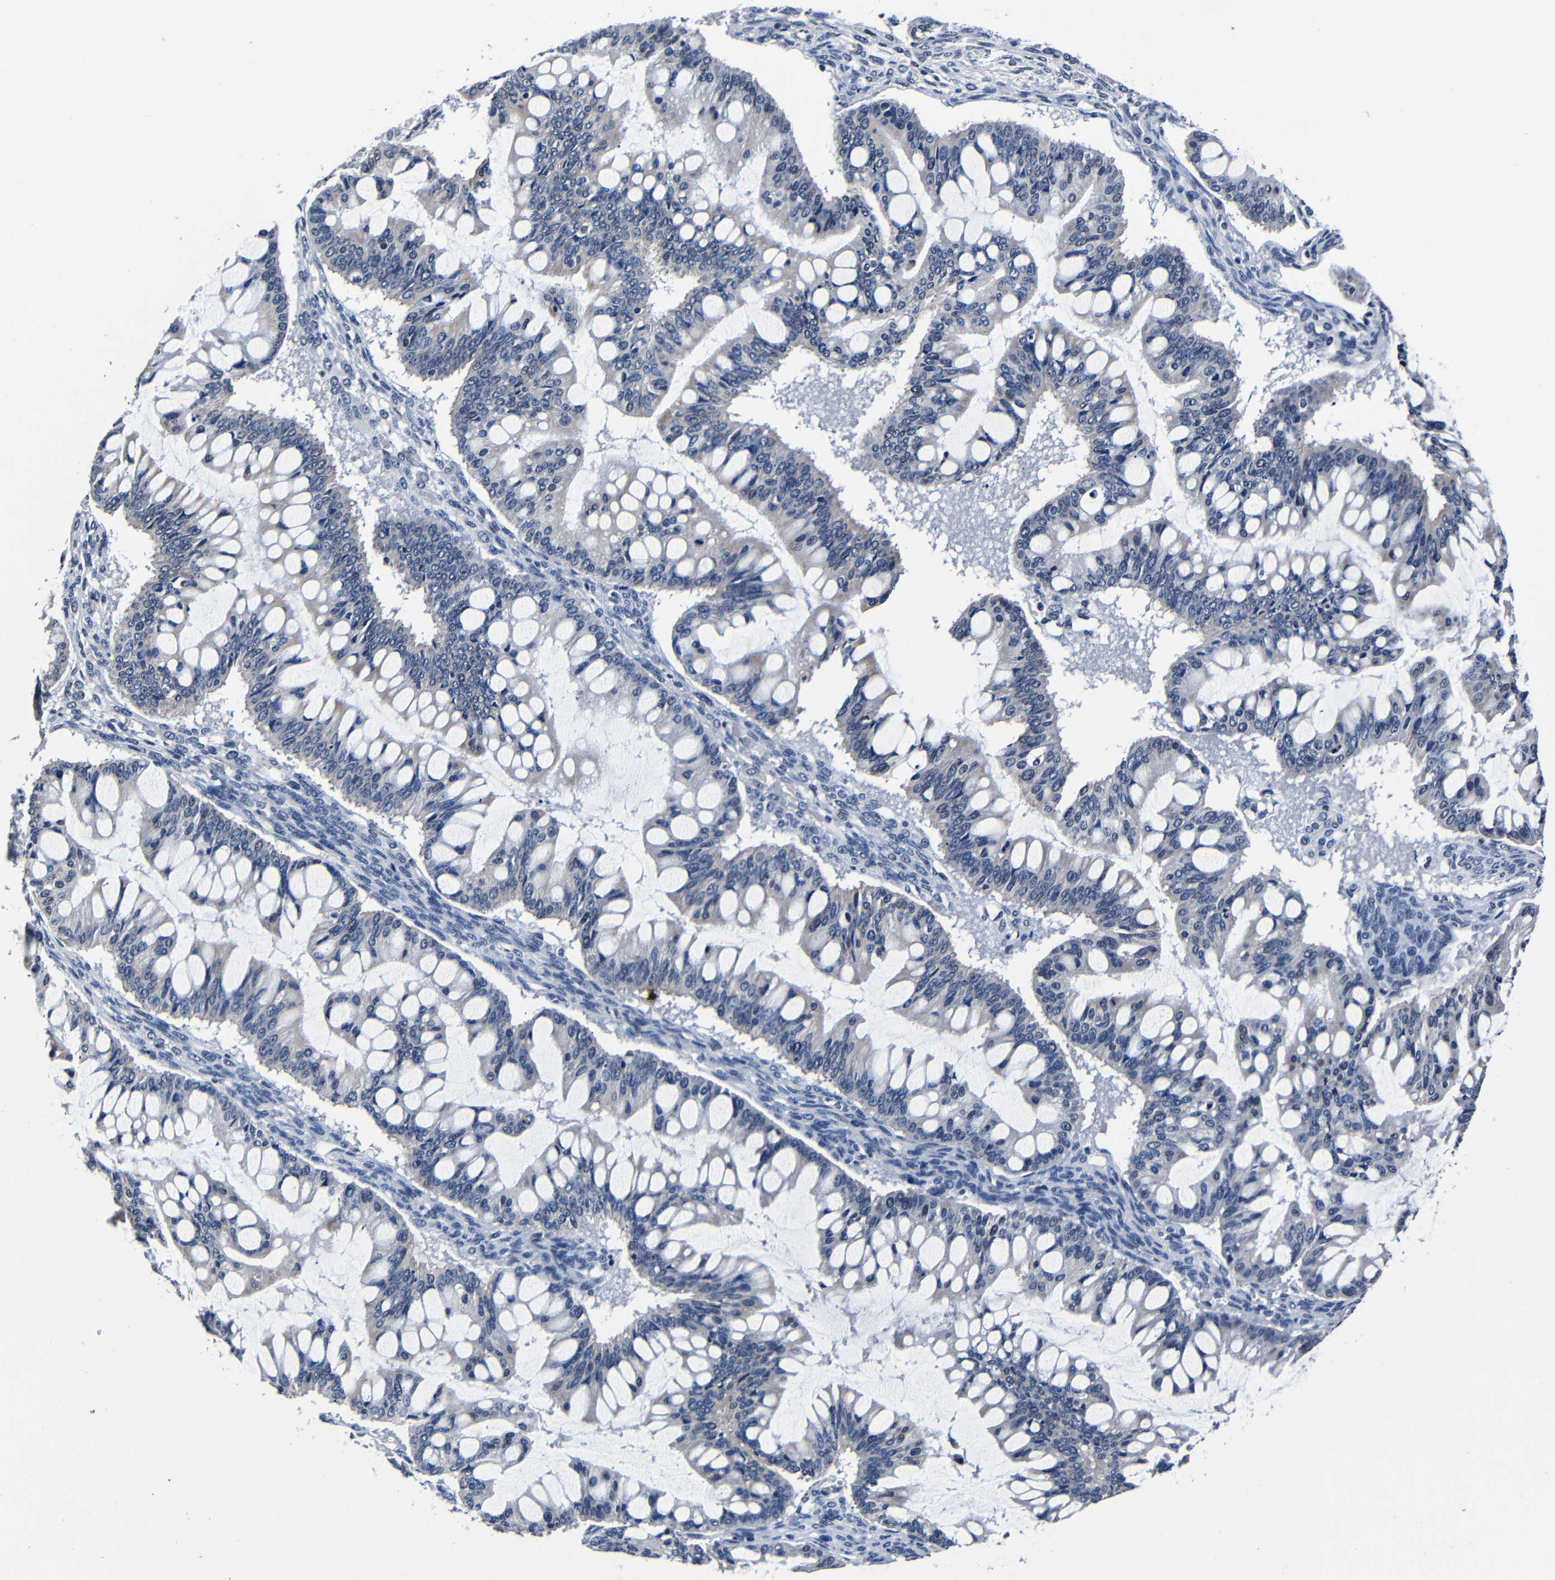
{"staining": {"intensity": "negative", "quantity": "none", "location": "none"}, "tissue": "ovarian cancer", "cell_type": "Tumor cells", "image_type": "cancer", "snomed": [{"axis": "morphology", "description": "Cystadenocarcinoma, mucinous, NOS"}, {"axis": "topography", "description": "Ovary"}], "caption": "This is an IHC image of ovarian cancer (mucinous cystadenocarcinoma). There is no staining in tumor cells.", "gene": "DEPP1", "patient": {"sex": "female", "age": 73}}